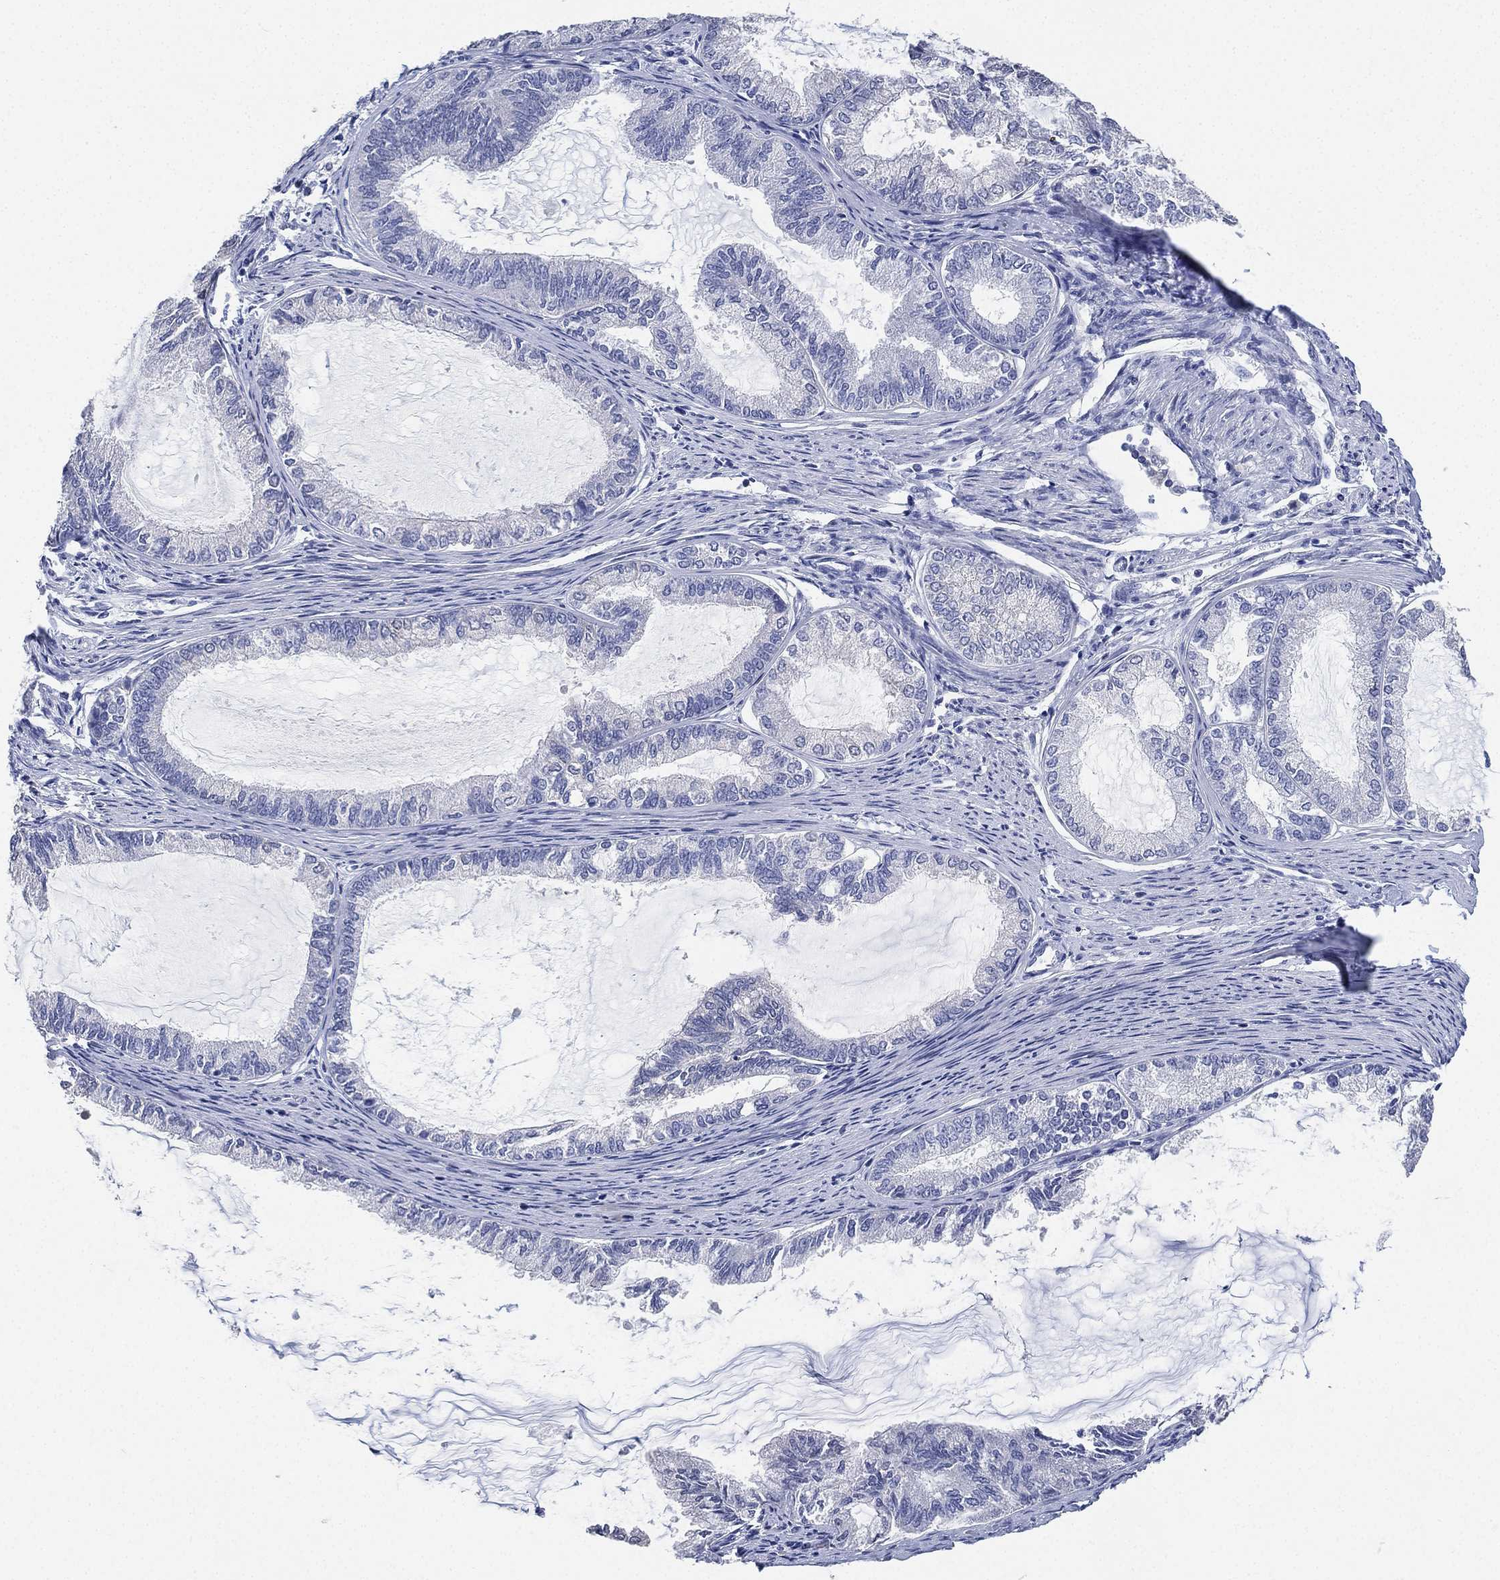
{"staining": {"intensity": "negative", "quantity": "none", "location": "none"}, "tissue": "endometrial cancer", "cell_type": "Tumor cells", "image_type": "cancer", "snomed": [{"axis": "morphology", "description": "Adenocarcinoma, NOS"}, {"axis": "topography", "description": "Endometrium"}], "caption": "Immunohistochemistry (IHC) photomicrograph of adenocarcinoma (endometrial) stained for a protein (brown), which displays no expression in tumor cells. (Brightfield microscopy of DAB IHC at high magnification).", "gene": "IYD", "patient": {"sex": "female", "age": 86}}